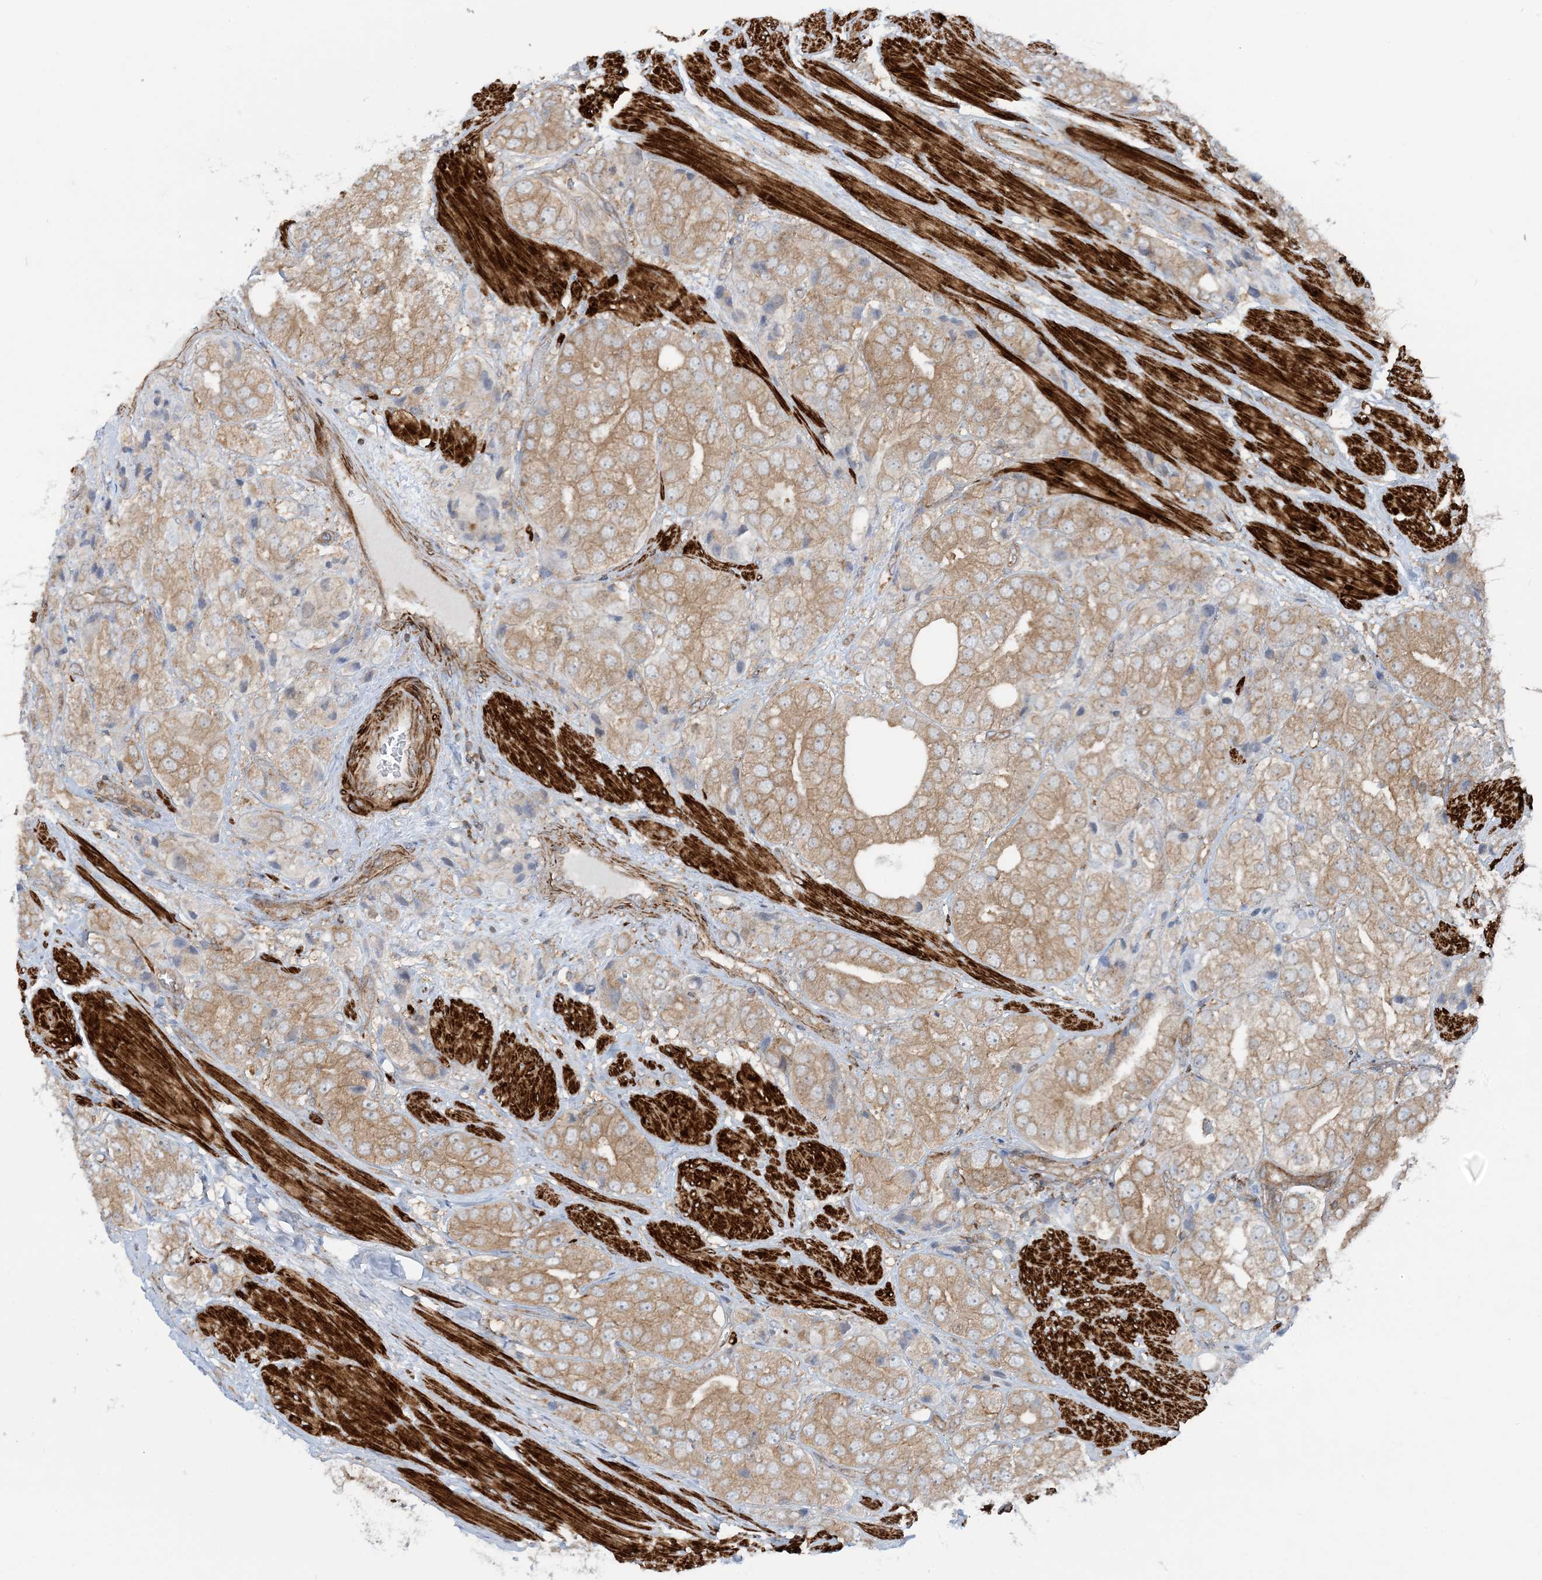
{"staining": {"intensity": "weak", "quantity": "25%-75%", "location": "cytoplasmic/membranous"}, "tissue": "prostate cancer", "cell_type": "Tumor cells", "image_type": "cancer", "snomed": [{"axis": "morphology", "description": "Adenocarcinoma, High grade"}, {"axis": "topography", "description": "Prostate"}], "caption": "Immunohistochemical staining of human prostate cancer (adenocarcinoma (high-grade)) shows low levels of weak cytoplasmic/membranous staining in approximately 25%-75% of tumor cells.", "gene": "STAM2", "patient": {"sex": "male", "age": 50}}